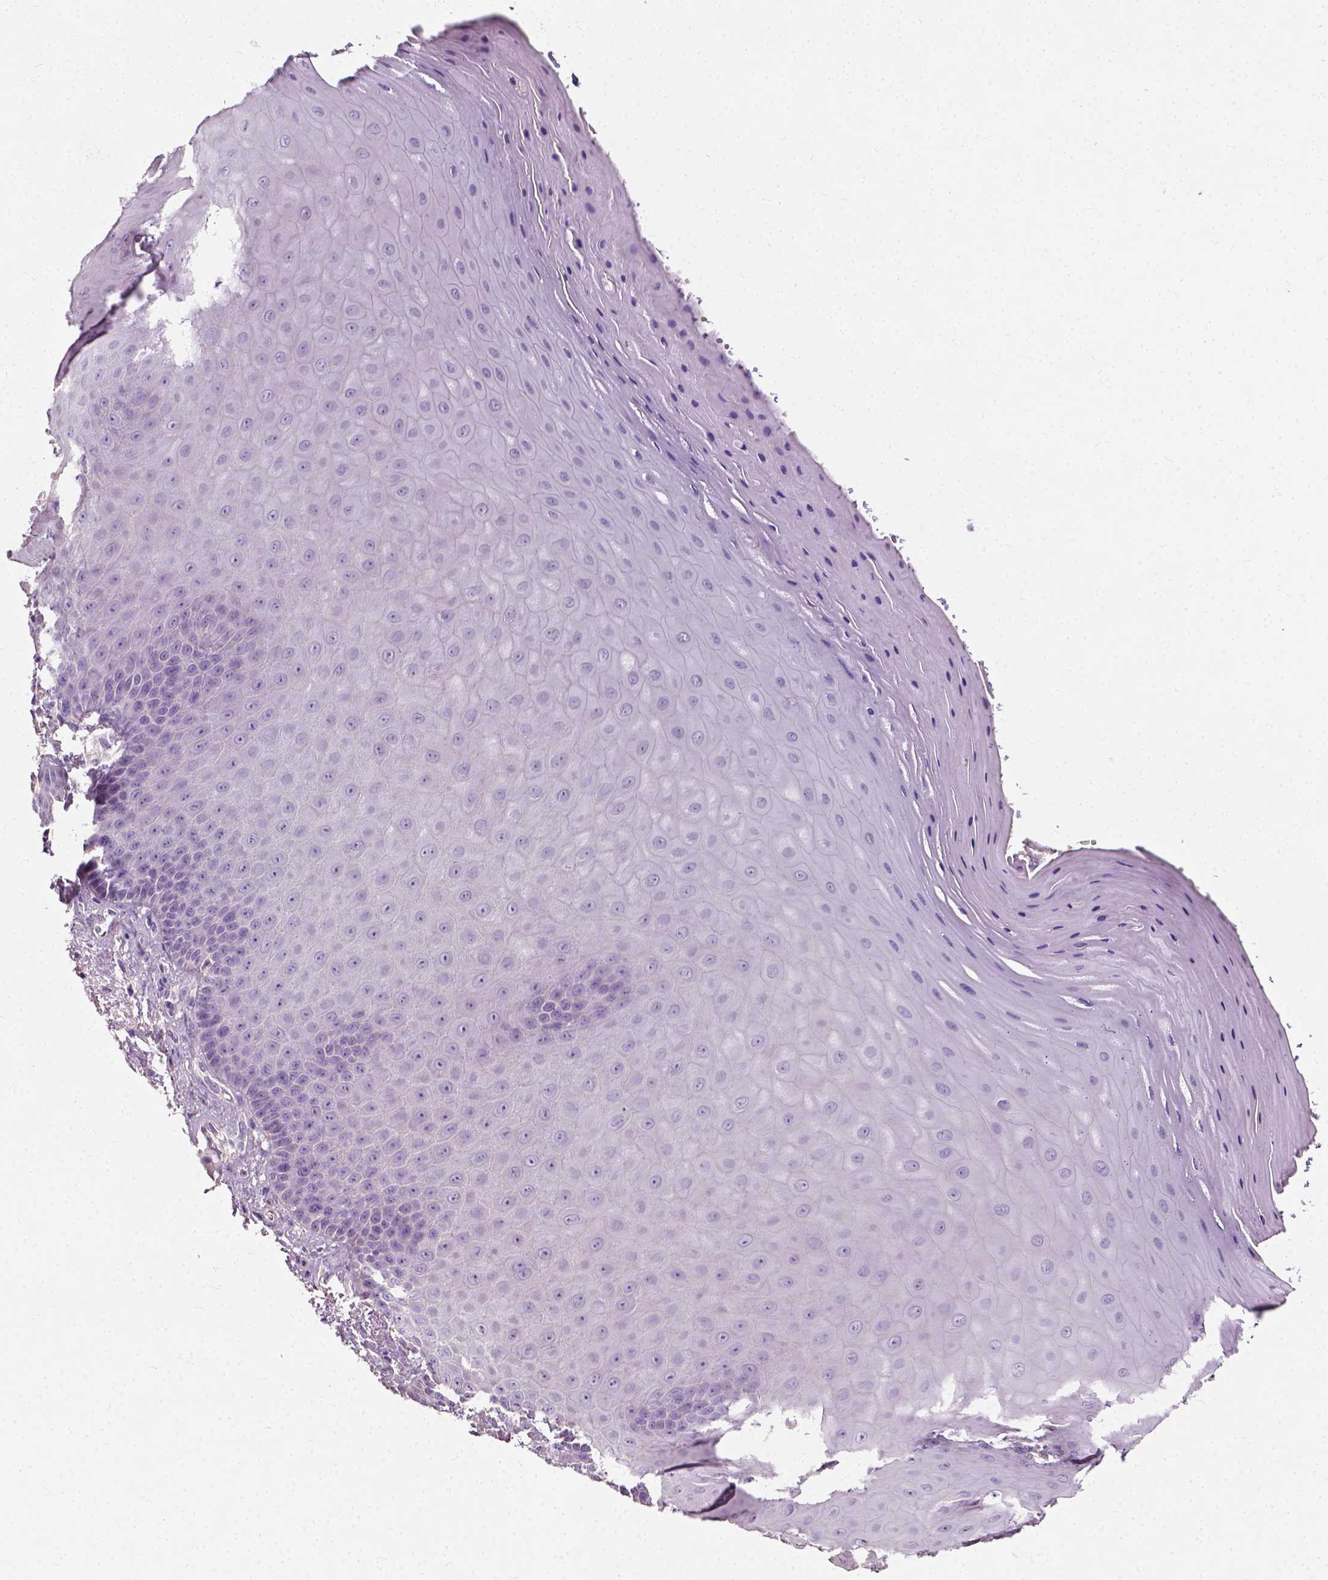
{"staining": {"intensity": "negative", "quantity": "none", "location": "none"}, "tissue": "vagina", "cell_type": "Squamous epithelial cells", "image_type": "normal", "snomed": [{"axis": "morphology", "description": "Normal tissue, NOS"}, {"axis": "topography", "description": "Vagina"}], "caption": "The micrograph reveals no staining of squamous epithelial cells in unremarkable vagina. The staining was performed using DAB (3,3'-diaminobenzidine) to visualize the protein expression in brown, while the nuclei were stained in blue with hematoxylin (Magnification: 20x).", "gene": "DHCR24", "patient": {"sex": "female", "age": 83}}